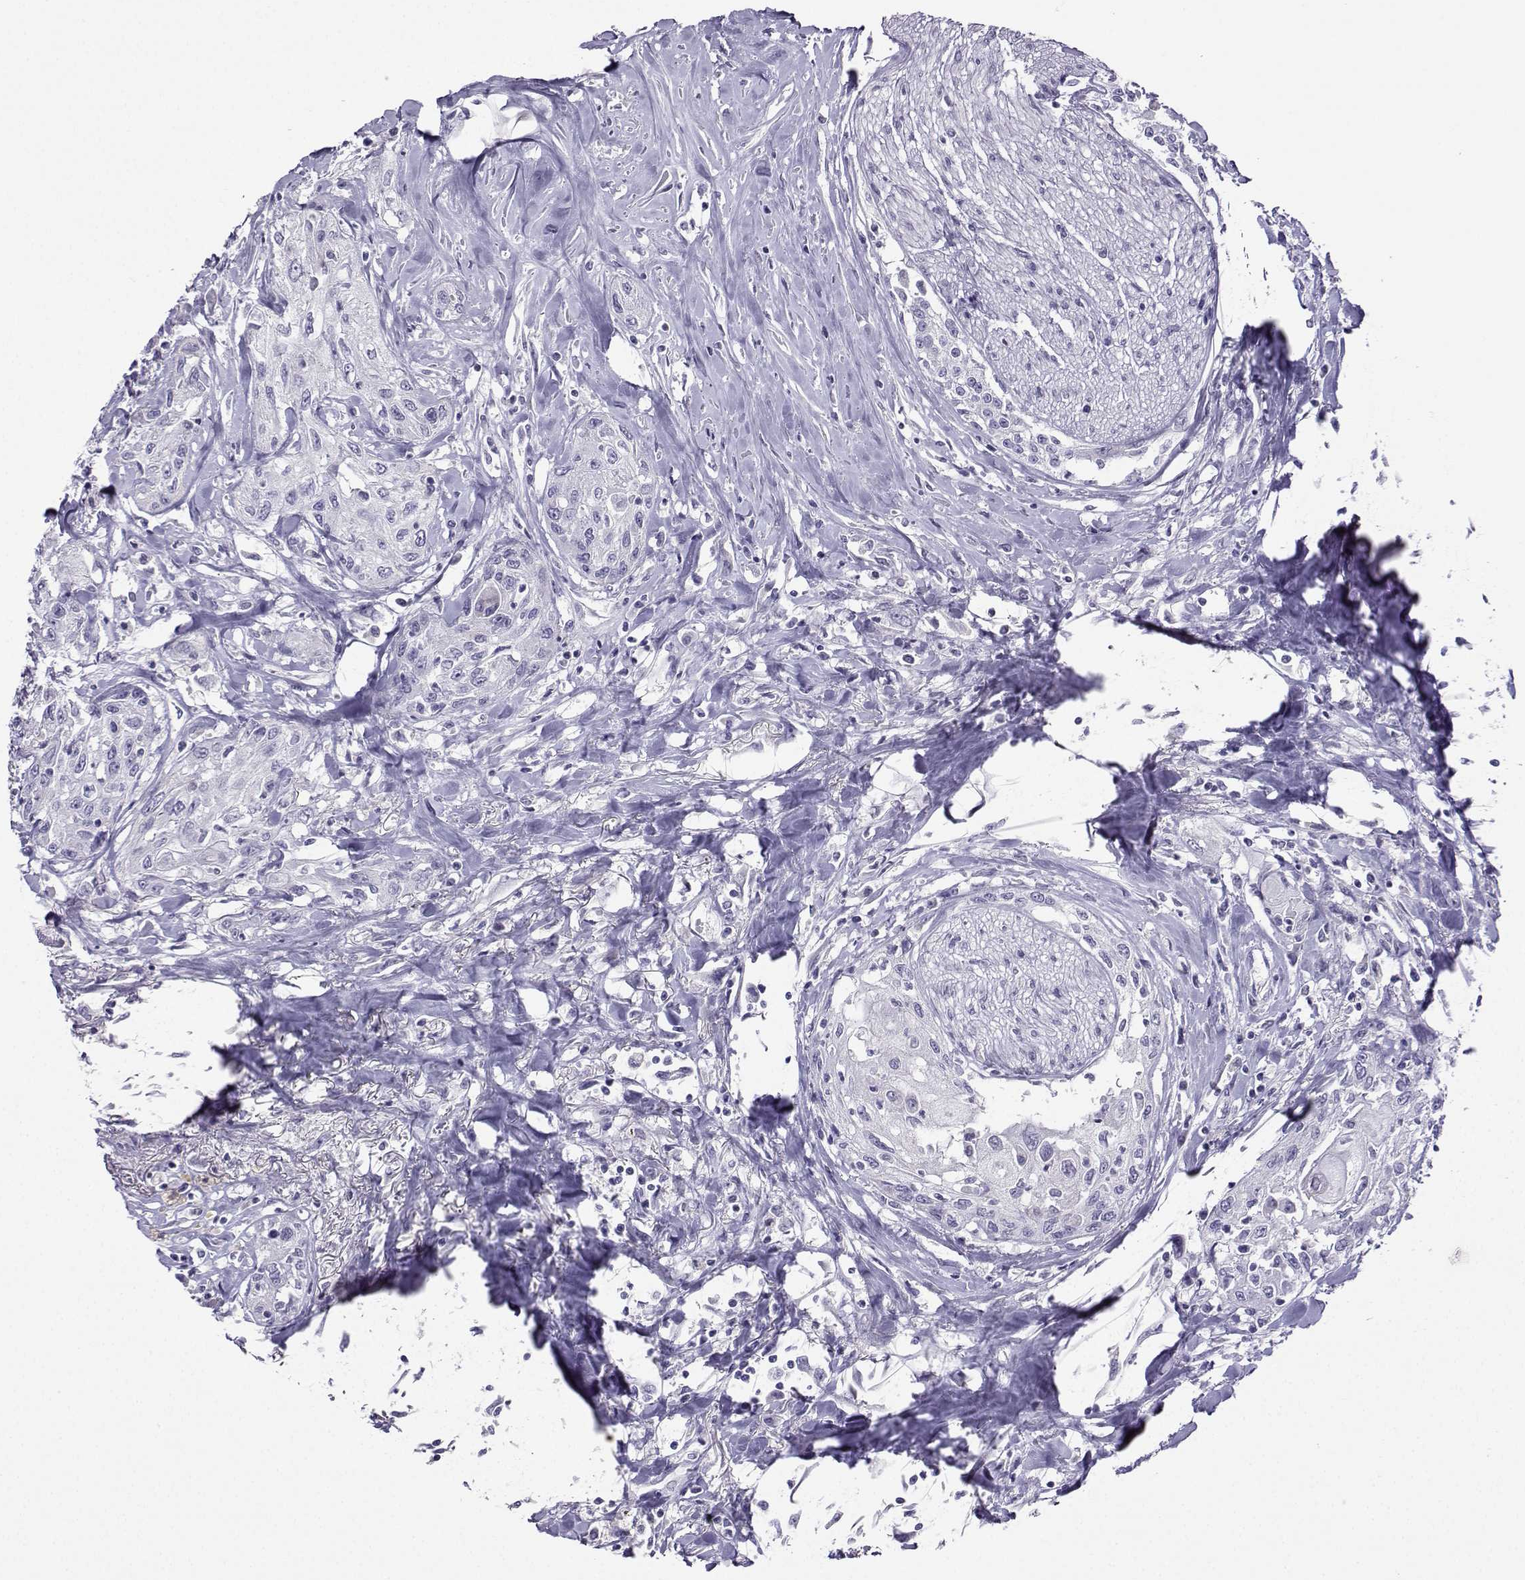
{"staining": {"intensity": "negative", "quantity": "none", "location": "none"}, "tissue": "head and neck cancer", "cell_type": "Tumor cells", "image_type": "cancer", "snomed": [{"axis": "morphology", "description": "Normal tissue, NOS"}, {"axis": "morphology", "description": "Squamous cell carcinoma, NOS"}, {"axis": "topography", "description": "Oral tissue"}, {"axis": "topography", "description": "Peripheral nerve tissue"}, {"axis": "topography", "description": "Head-Neck"}], "caption": "An image of head and neck squamous cell carcinoma stained for a protein shows no brown staining in tumor cells.", "gene": "FBXO24", "patient": {"sex": "female", "age": 59}}